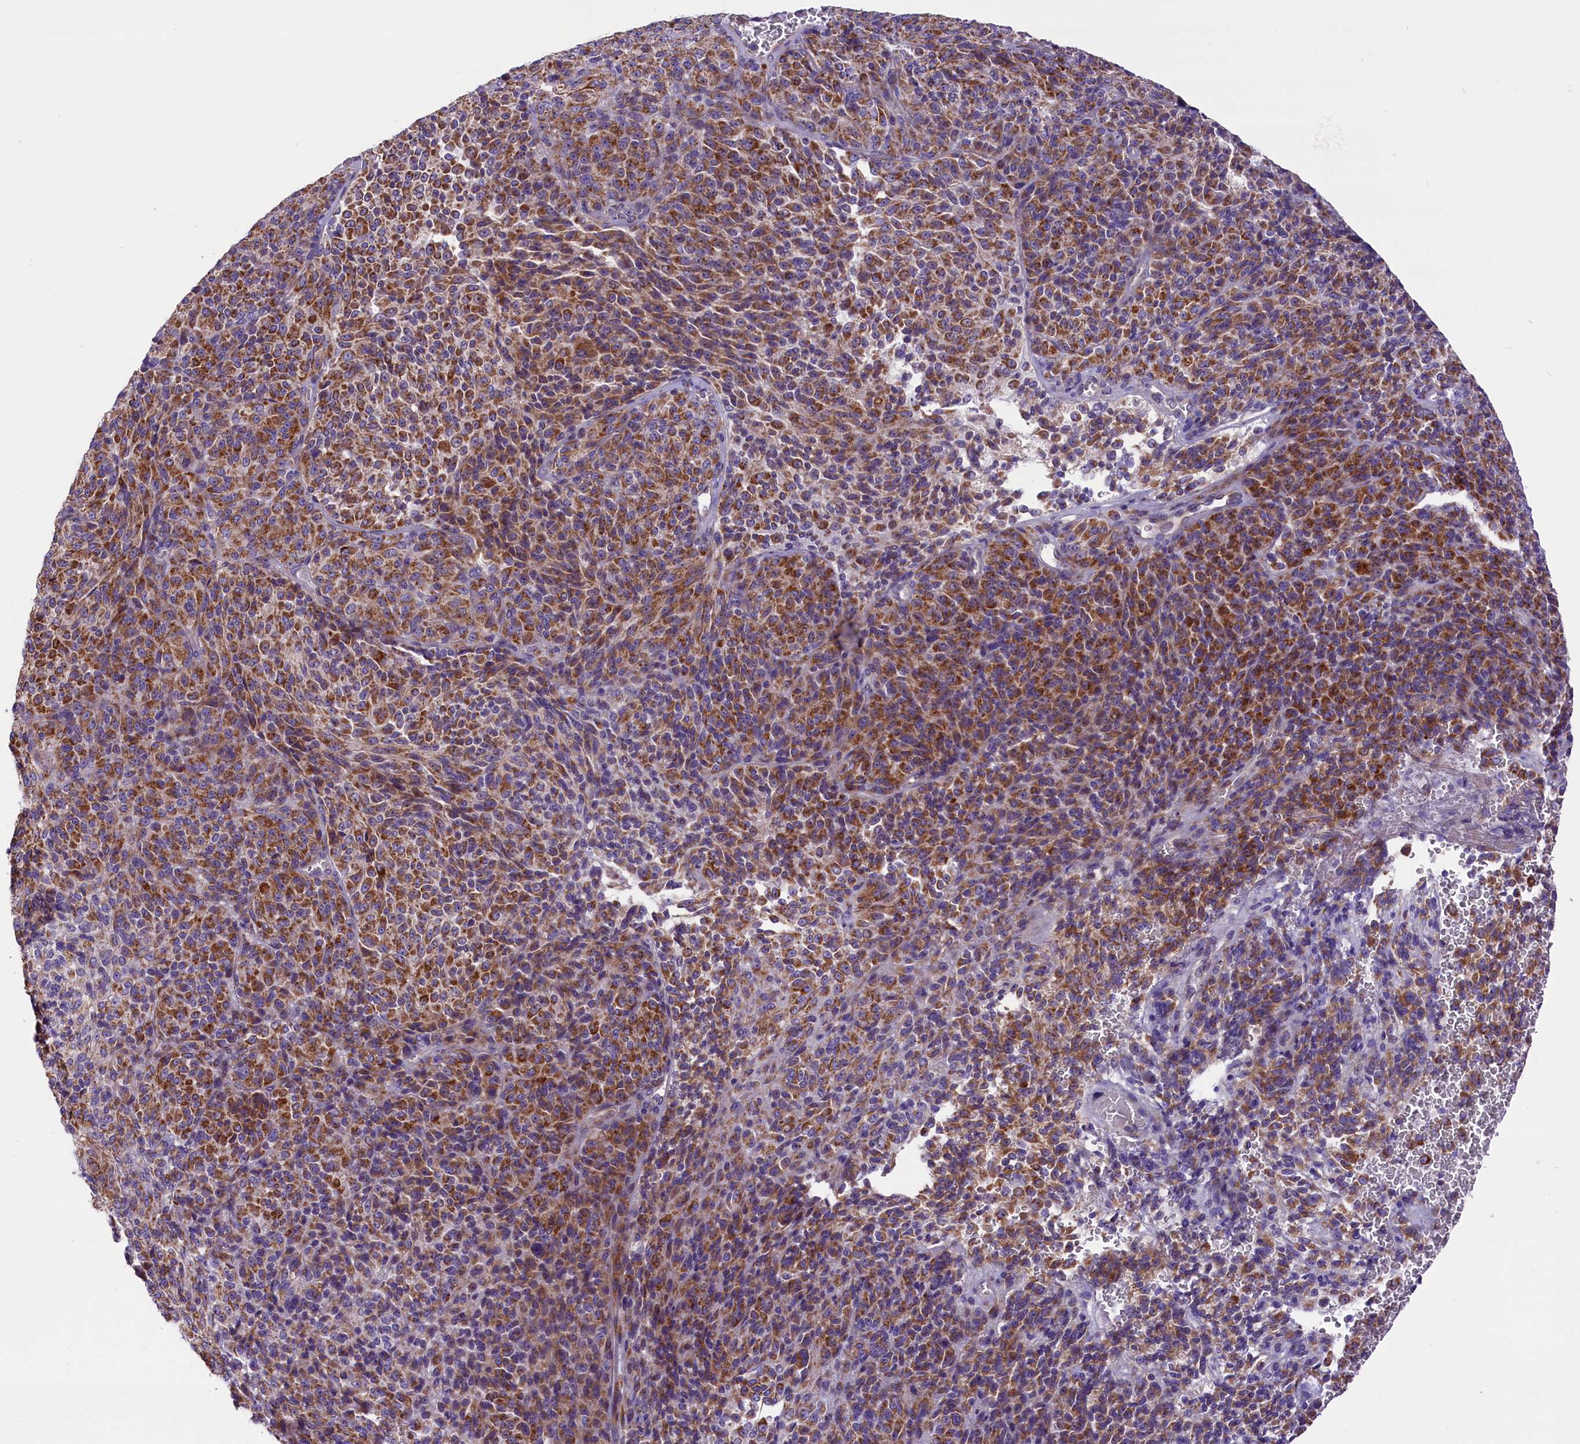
{"staining": {"intensity": "strong", "quantity": ">75%", "location": "cytoplasmic/membranous"}, "tissue": "melanoma", "cell_type": "Tumor cells", "image_type": "cancer", "snomed": [{"axis": "morphology", "description": "Malignant melanoma, Metastatic site"}, {"axis": "topography", "description": "Brain"}], "caption": "Malignant melanoma (metastatic site) stained with immunohistochemistry (IHC) demonstrates strong cytoplasmic/membranous staining in approximately >75% of tumor cells.", "gene": "PTPRU", "patient": {"sex": "female", "age": 56}}